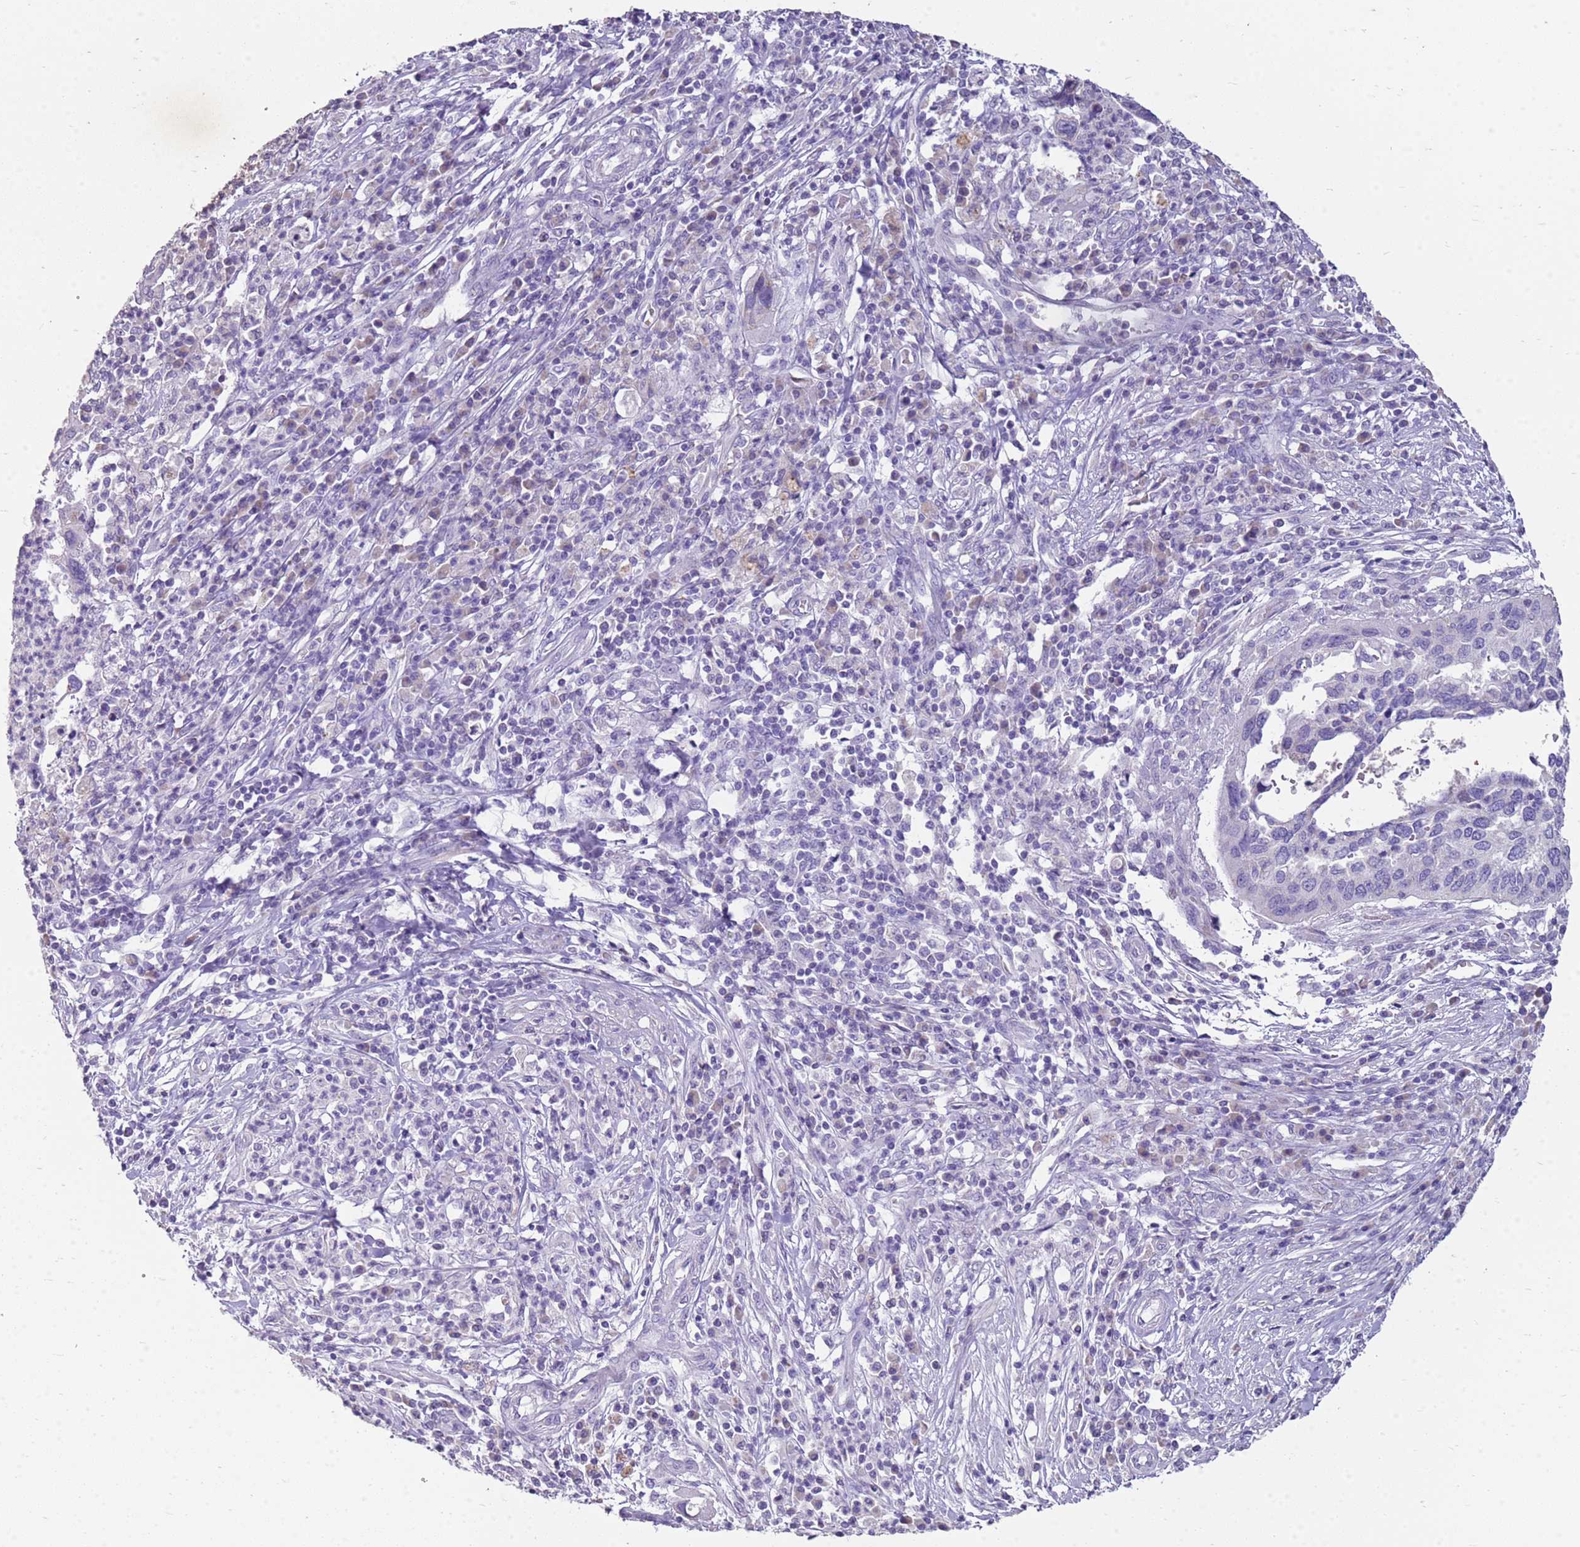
{"staining": {"intensity": "negative", "quantity": "none", "location": "none"}, "tissue": "cervical cancer", "cell_type": "Tumor cells", "image_type": "cancer", "snomed": [{"axis": "morphology", "description": "Squamous cell carcinoma, NOS"}, {"axis": "topography", "description": "Cervix"}], "caption": "Protein analysis of cervical cancer (squamous cell carcinoma) exhibits no significant staining in tumor cells.", "gene": "FABP2", "patient": {"sex": "female", "age": 38}}